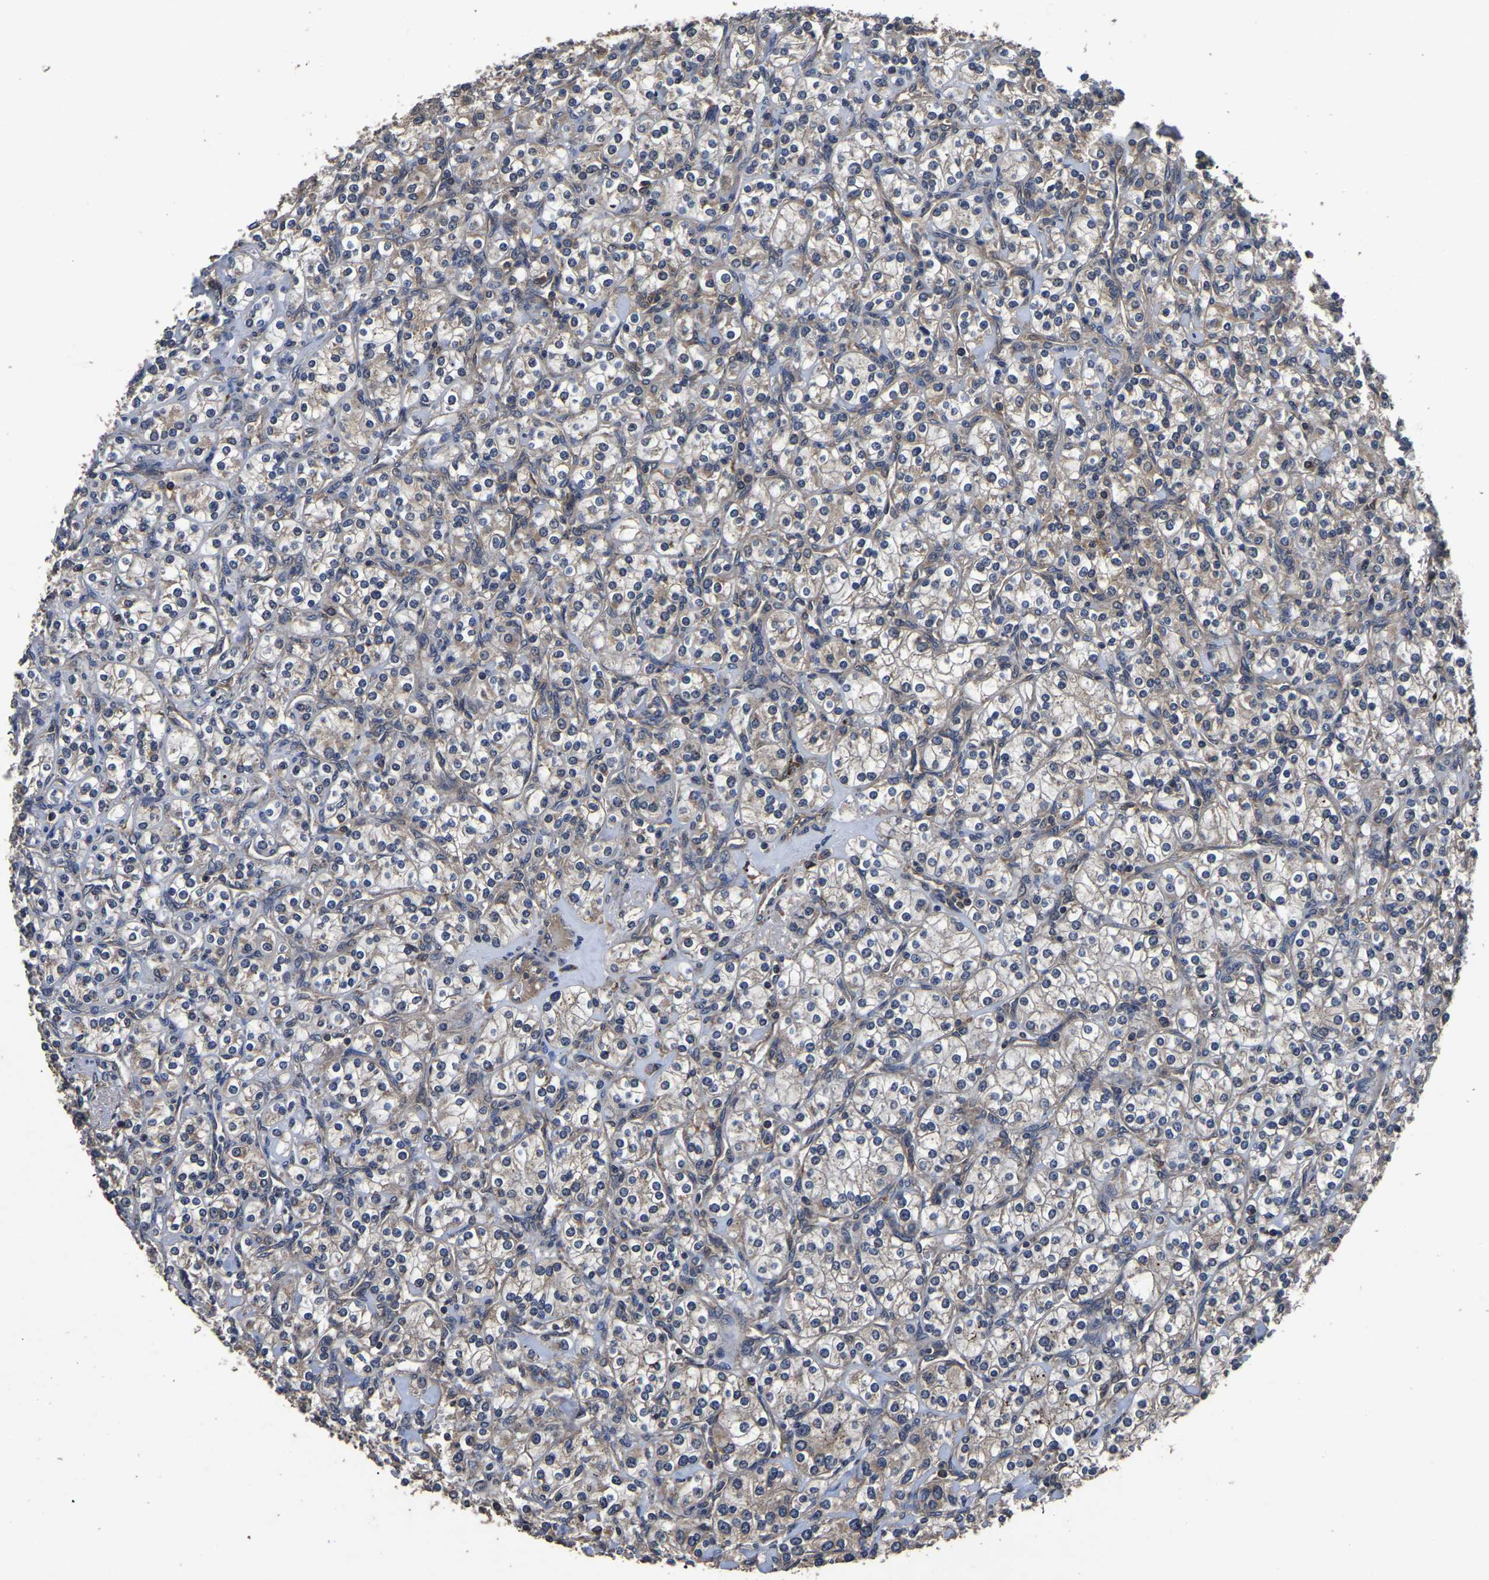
{"staining": {"intensity": "weak", "quantity": ">75%", "location": "cytoplasmic/membranous"}, "tissue": "renal cancer", "cell_type": "Tumor cells", "image_type": "cancer", "snomed": [{"axis": "morphology", "description": "Adenocarcinoma, NOS"}, {"axis": "topography", "description": "Kidney"}], "caption": "This micrograph displays immunohistochemistry (IHC) staining of human renal cancer, with low weak cytoplasmic/membranous staining in about >75% of tumor cells.", "gene": "CRYZL1", "patient": {"sex": "male", "age": 77}}